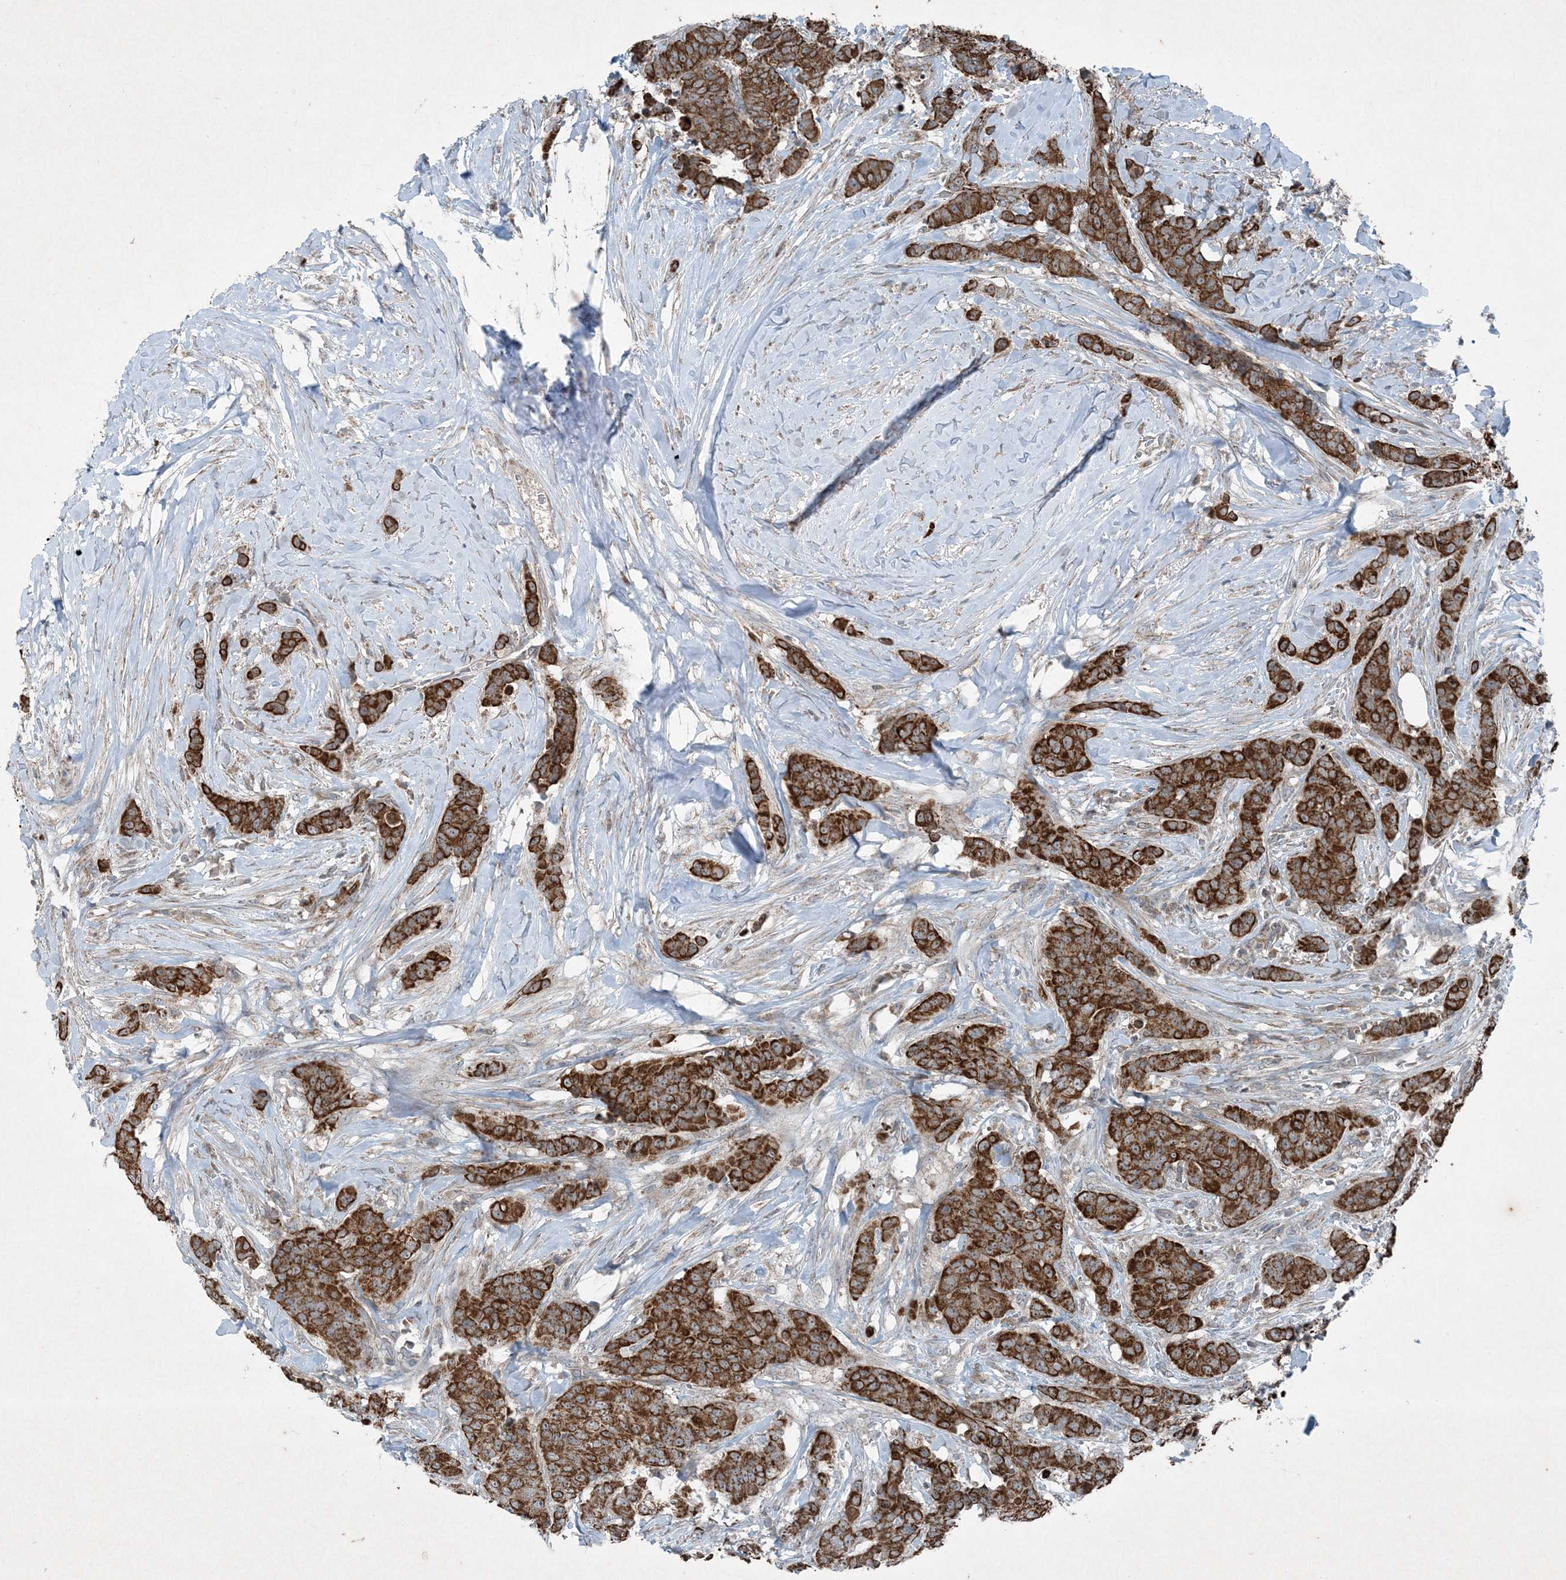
{"staining": {"intensity": "strong", "quantity": ">75%", "location": "cytoplasmic/membranous"}, "tissue": "breast cancer", "cell_type": "Tumor cells", "image_type": "cancer", "snomed": [{"axis": "morphology", "description": "Duct carcinoma"}, {"axis": "topography", "description": "Breast"}], "caption": "A photomicrograph of breast cancer (invasive ductal carcinoma) stained for a protein reveals strong cytoplasmic/membranous brown staining in tumor cells. The protein is stained brown, and the nuclei are stained in blue (DAB IHC with brightfield microscopy, high magnification).", "gene": "PC", "patient": {"sex": "female", "age": 40}}